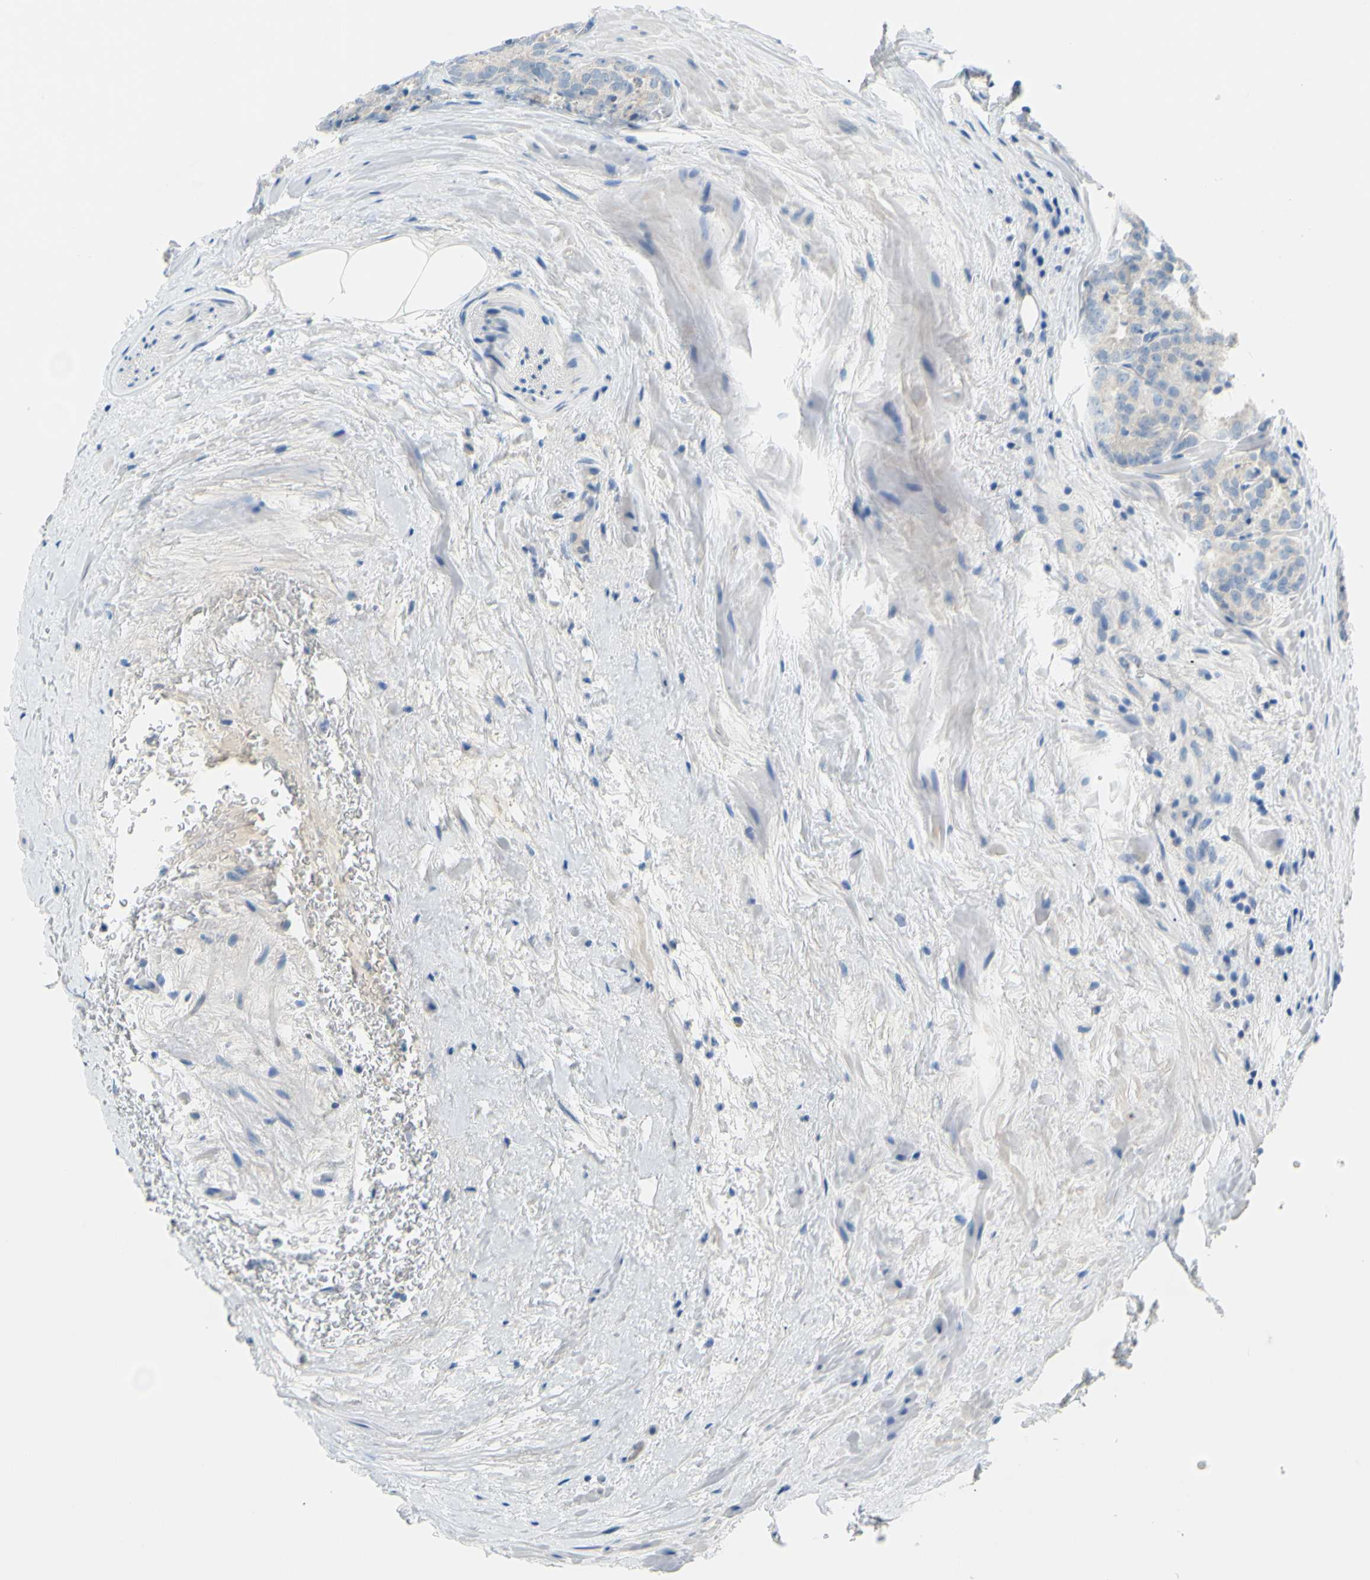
{"staining": {"intensity": "weak", "quantity": ">75%", "location": "cytoplasmic/membranous"}, "tissue": "prostate cancer", "cell_type": "Tumor cells", "image_type": "cancer", "snomed": [{"axis": "morphology", "description": "Adenocarcinoma, High grade"}, {"axis": "topography", "description": "Prostate"}], "caption": "Immunohistochemical staining of human adenocarcinoma (high-grade) (prostate) shows low levels of weak cytoplasmic/membranous positivity in about >75% of tumor cells.", "gene": "SLC1A2", "patient": {"sex": "male", "age": 64}}